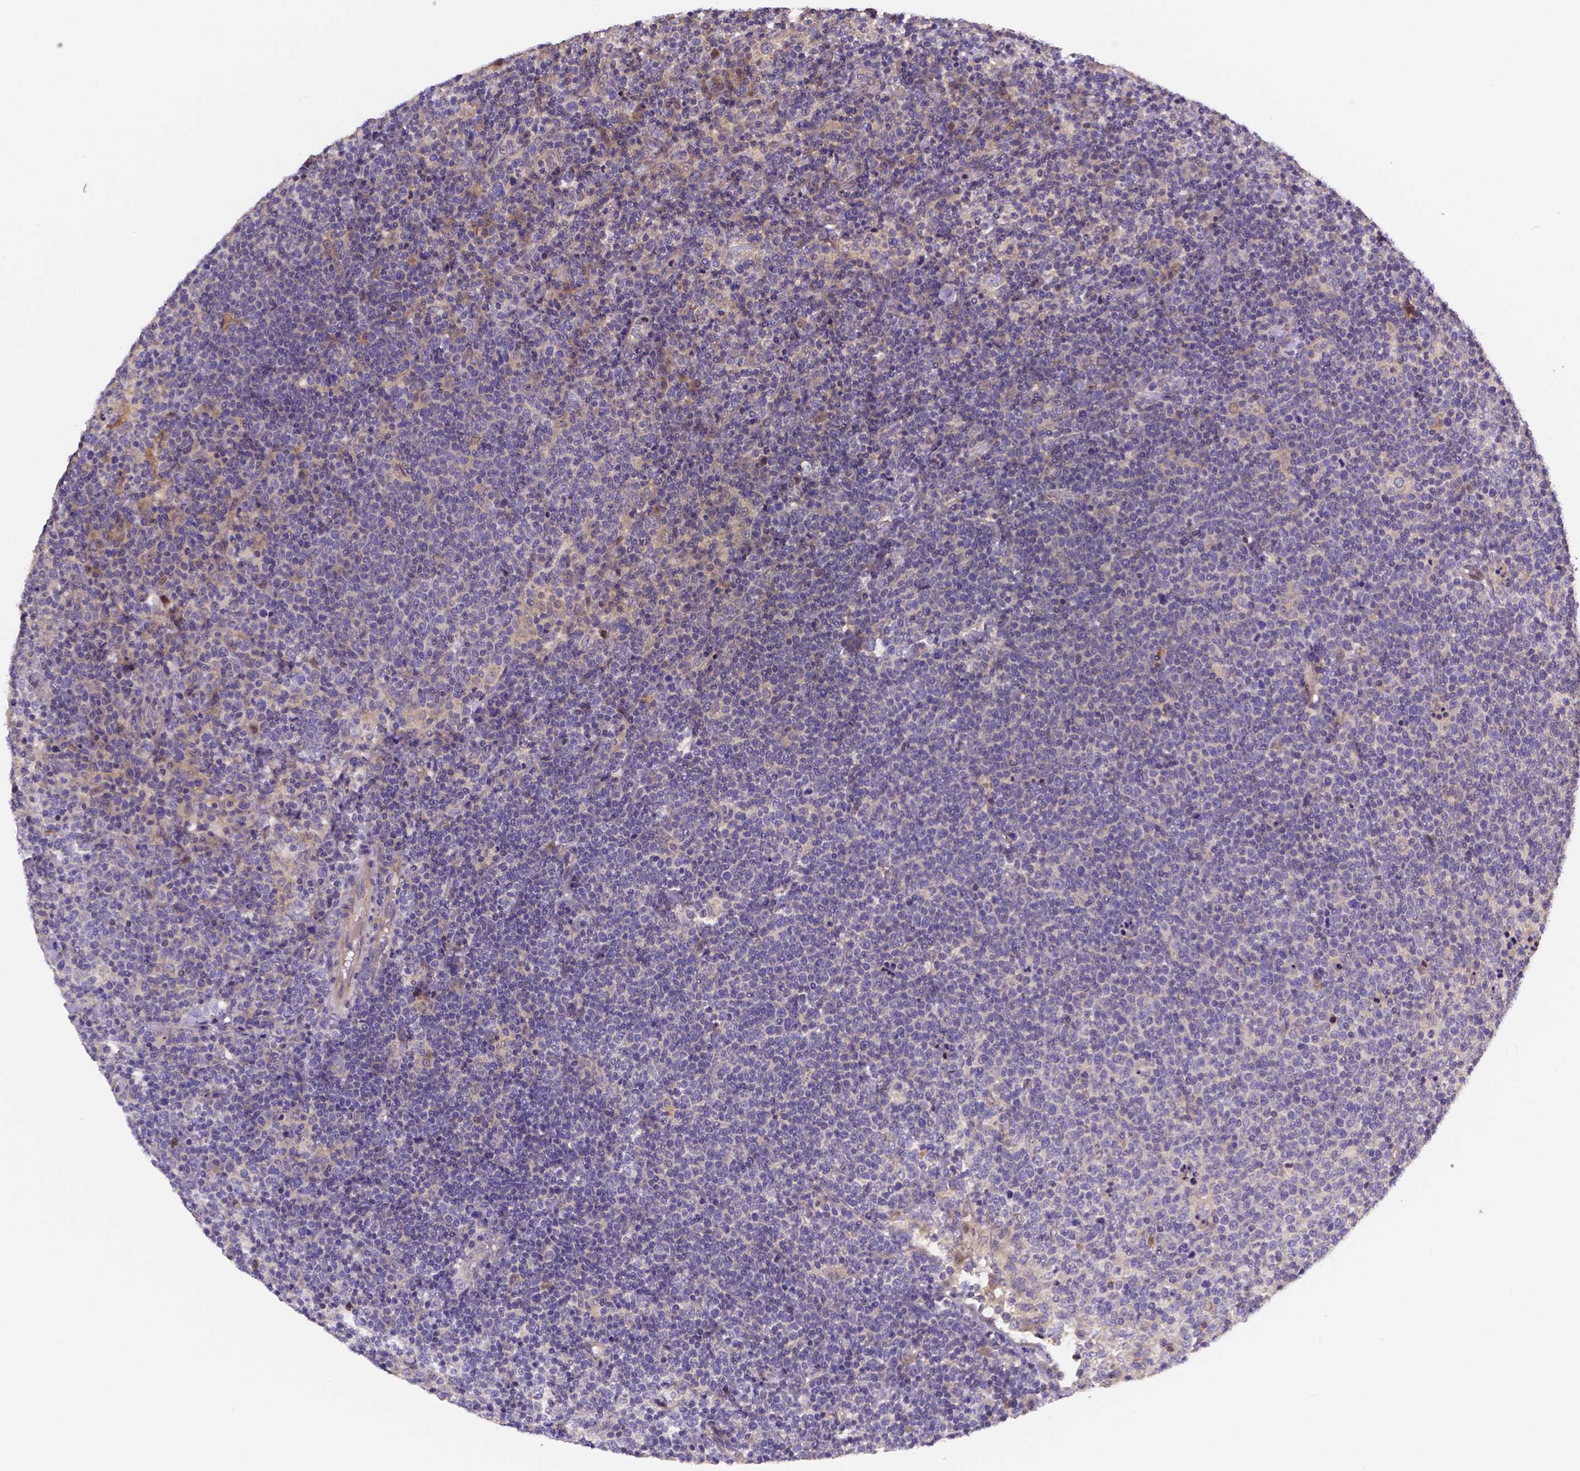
{"staining": {"intensity": "negative", "quantity": "none", "location": "none"}, "tissue": "lymphoma", "cell_type": "Tumor cells", "image_type": "cancer", "snomed": [{"axis": "morphology", "description": "Malignant lymphoma, non-Hodgkin's type, High grade"}, {"axis": "topography", "description": "Lymph node"}], "caption": "The IHC photomicrograph has no significant positivity in tumor cells of lymphoma tissue.", "gene": "RNF123", "patient": {"sex": "male", "age": 61}}